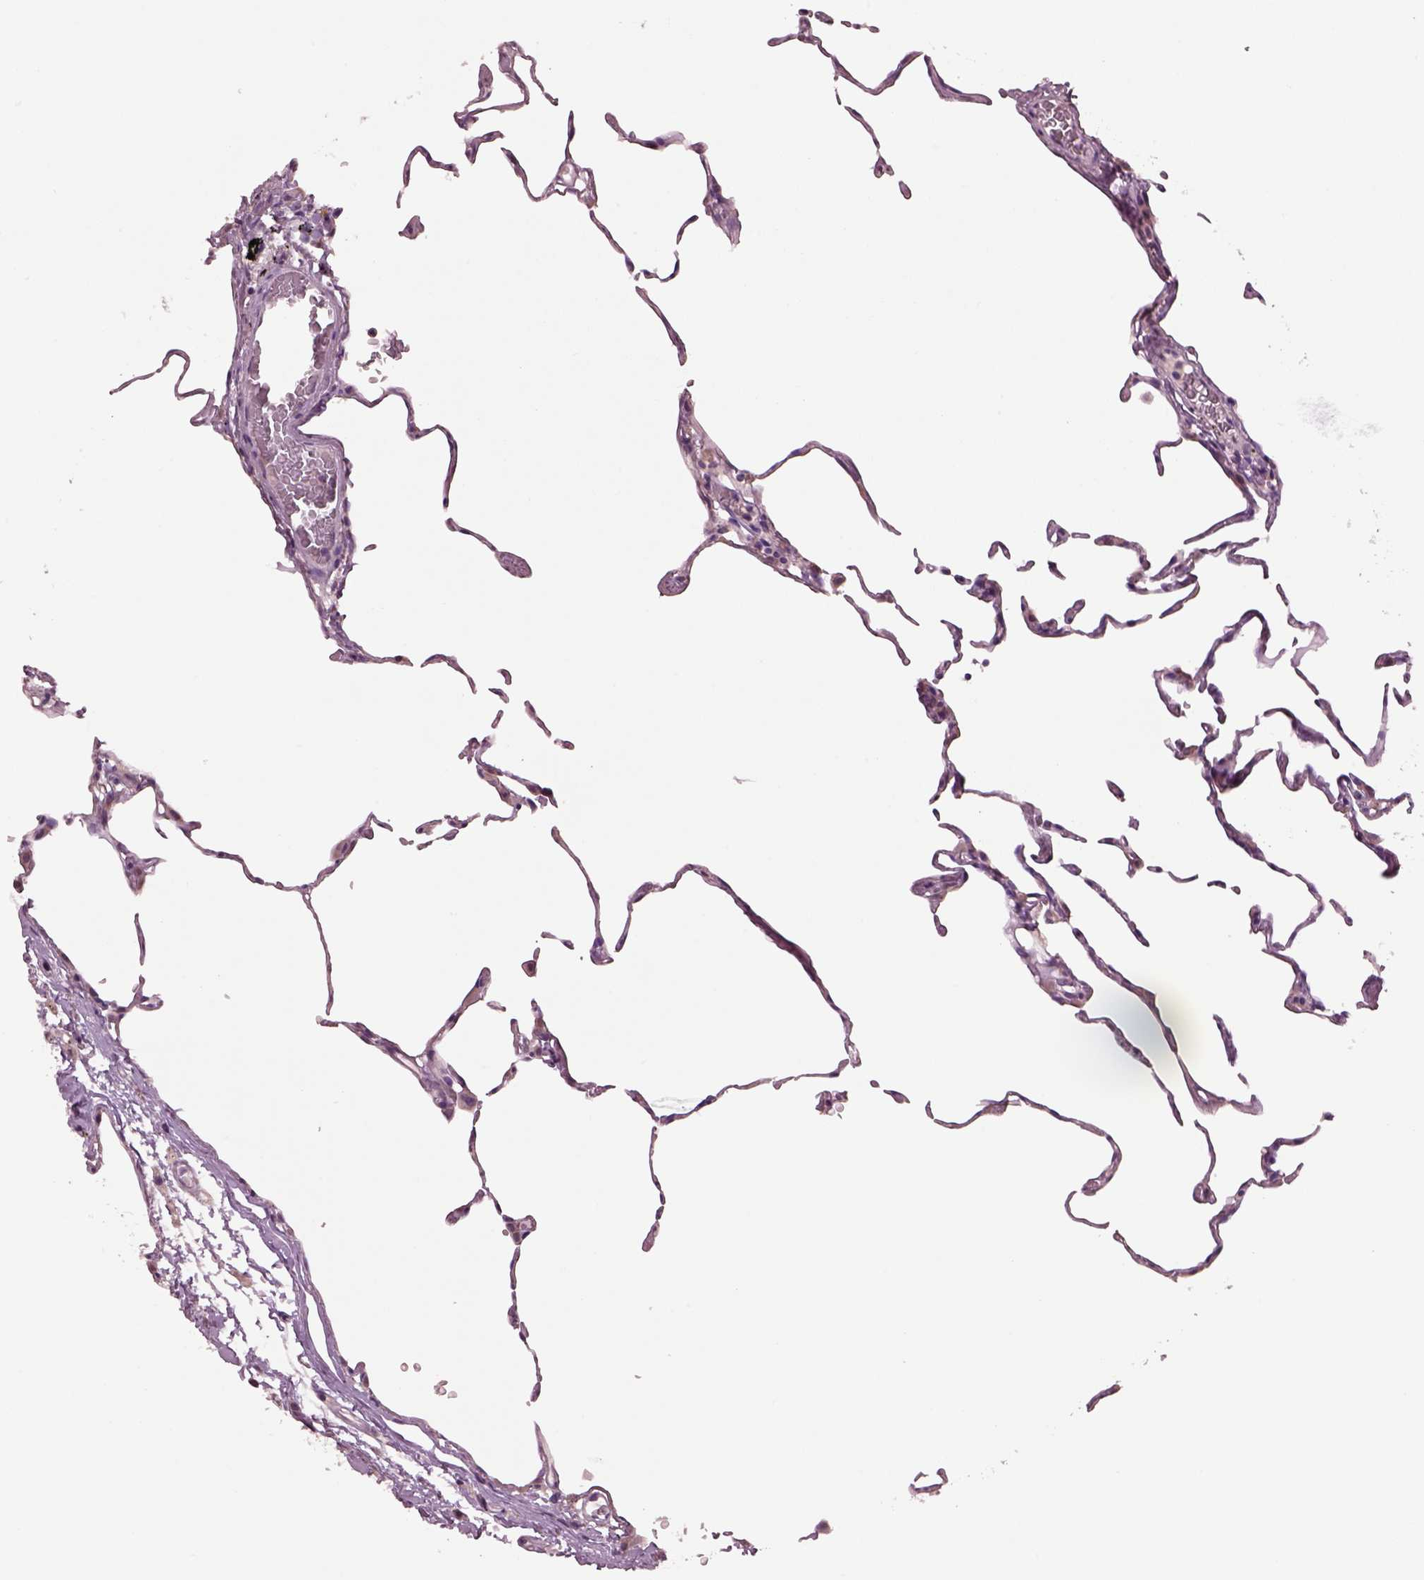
{"staining": {"intensity": "negative", "quantity": "none", "location": "none"}, "tissue": "lung", "cell_type": "Alveolar cells", "image_type": "normal", "snomed": [{"axis": "morphology", "description": "Normal tissue, NOS"}, {"axis": "topography", "description": "Lung"}], "caption": "Immunohistochemistry (IHC) photomicrograph of benign lung: lung stained with DAB (3,3'-diaminobenzidine) reveals no significant protein expression in alveolar cells.", "gene": "CLPSL1", "patient": {"sex": "female", "age": 57}}